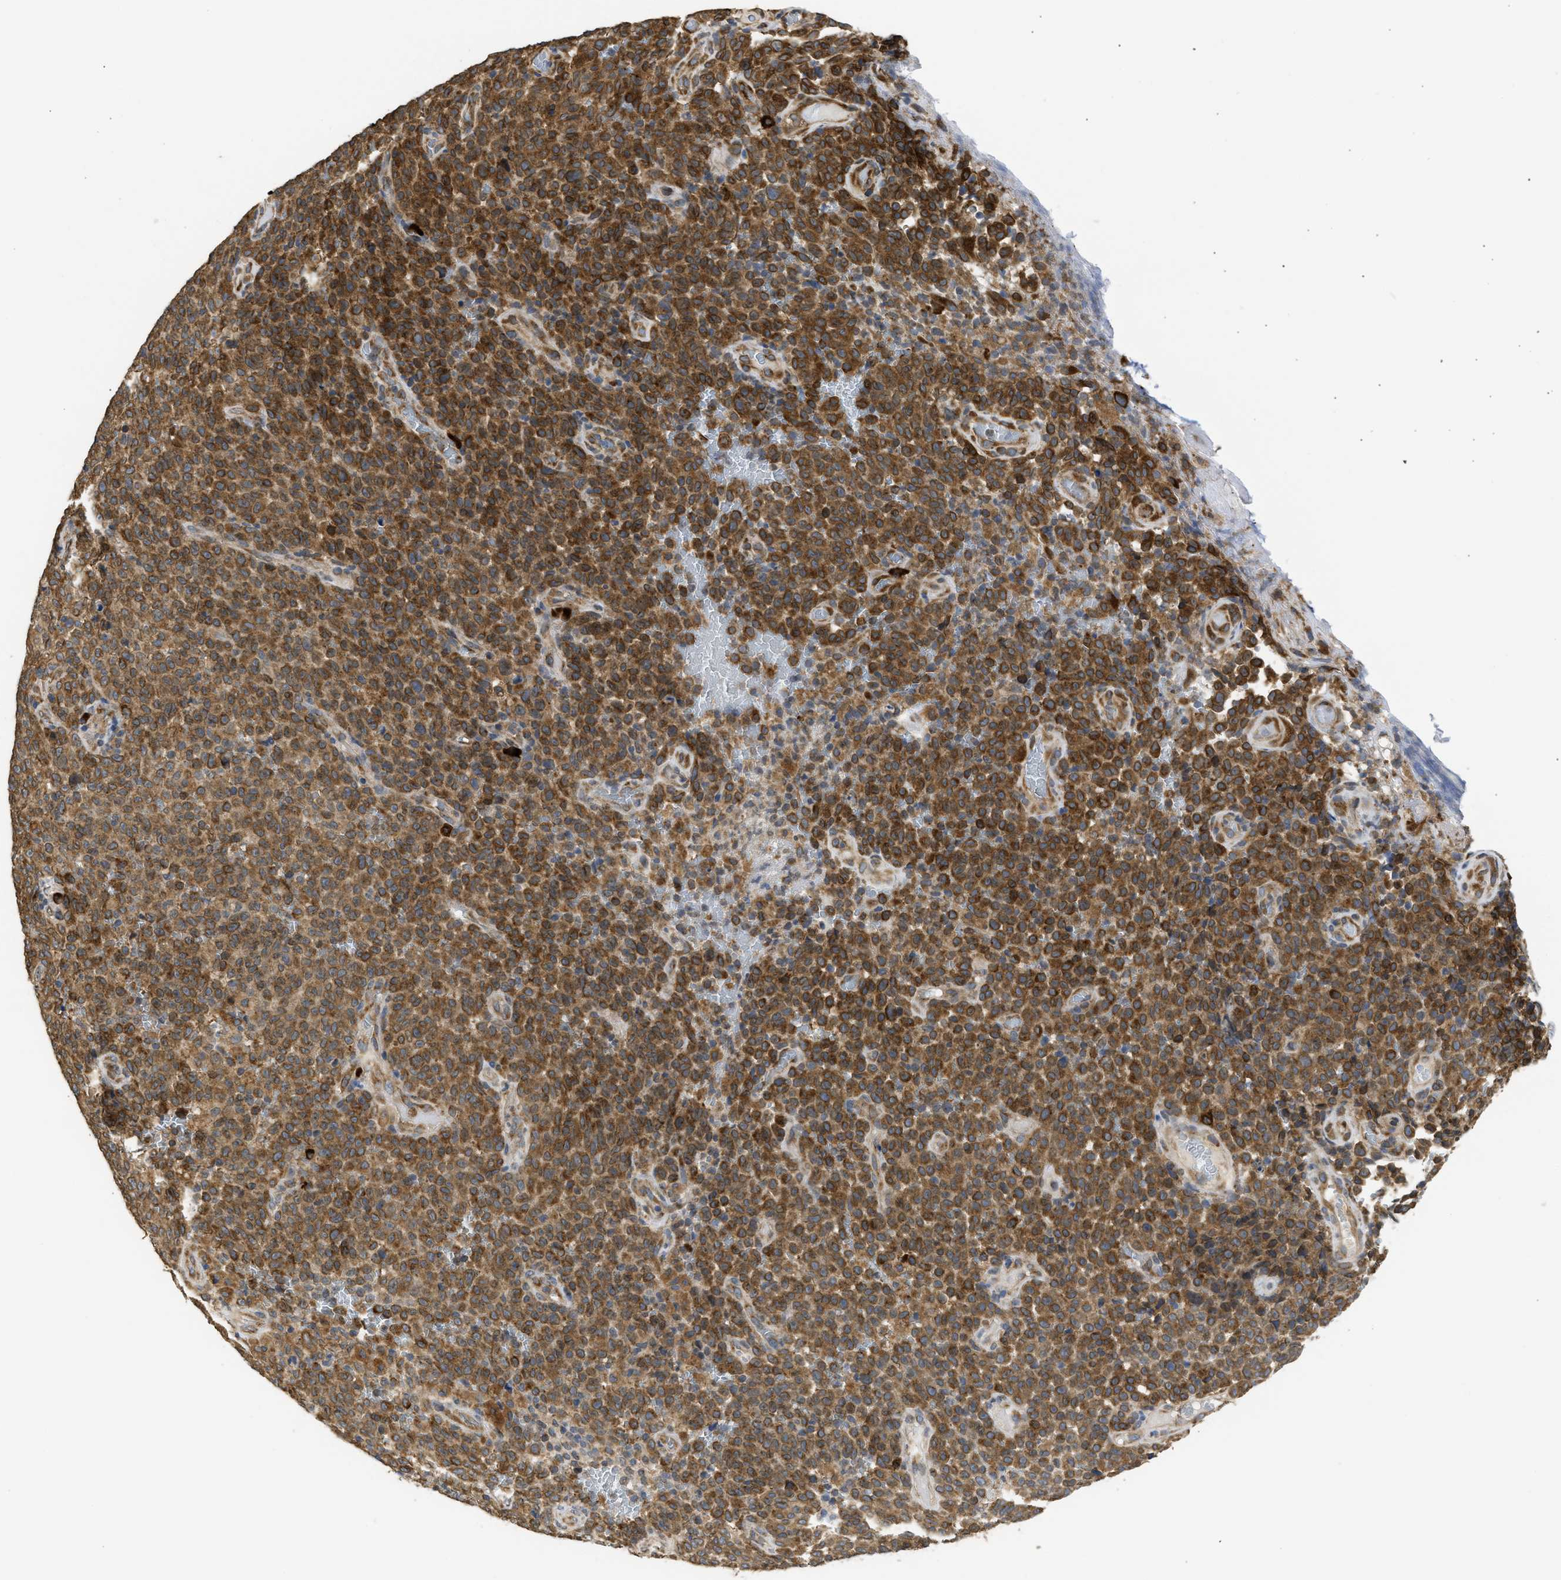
{"staining": {"intensity": "strong", "quantity": ">75%", "location": "cytoplasmic/membranous"}, "tissue": "melanoma", "cell_type": "Tumor cells", "image_type": "cancer", "snomed": [{"axis": "morphology", "description": "Malignant melanoma, NOS"}, {"axis": "topography", "description": "Skin"}], "caption": "Strong cytoplasmic/membranous staining for a protein is appreciated in about >75% of tumor cells of melanoma using immunohistochemistry.", "gene": "DNAJC1", "patient": {"sex": "female", "age": 82}}